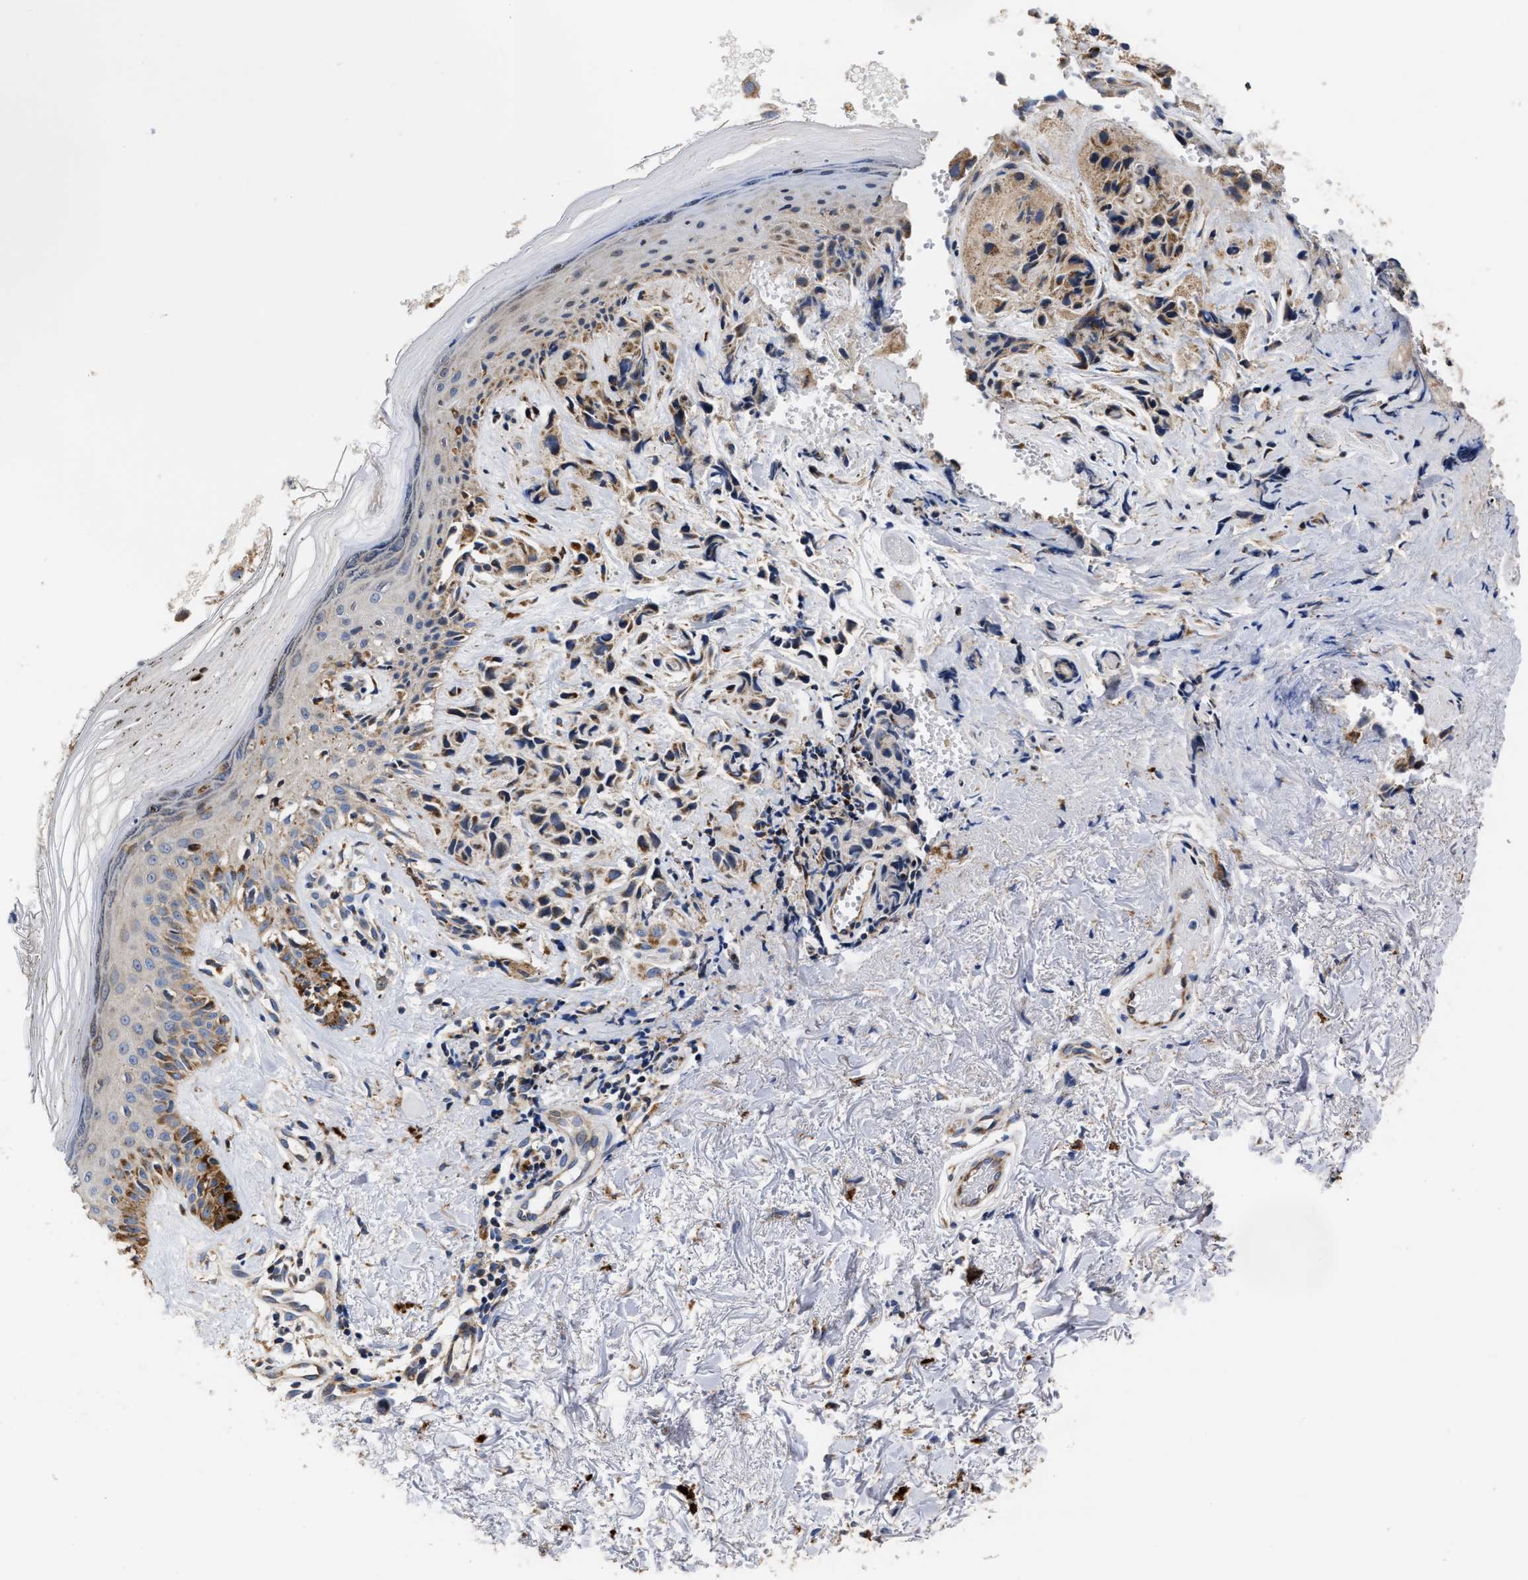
{"staining": {"intensity": "moderate", "quantity": ">75%", "location": "cytoplasmic/membranous"}, "tissue": "melanoma", "cell_type": "Tumor cells", "image_type": "cancer", "snomed": [{"axis": "morphology", "description": "Malignant melanoma, NOS"}, {"axis": "topography", "description": "Skin"}], "caption": "Human melanoma stained with a brown dye exhibits moderate cytoplasmic/membranous positive staining in about >75% of tumor cells.", "gene": "MALSU1", "patient": {"sex": "female", "age": 58}}